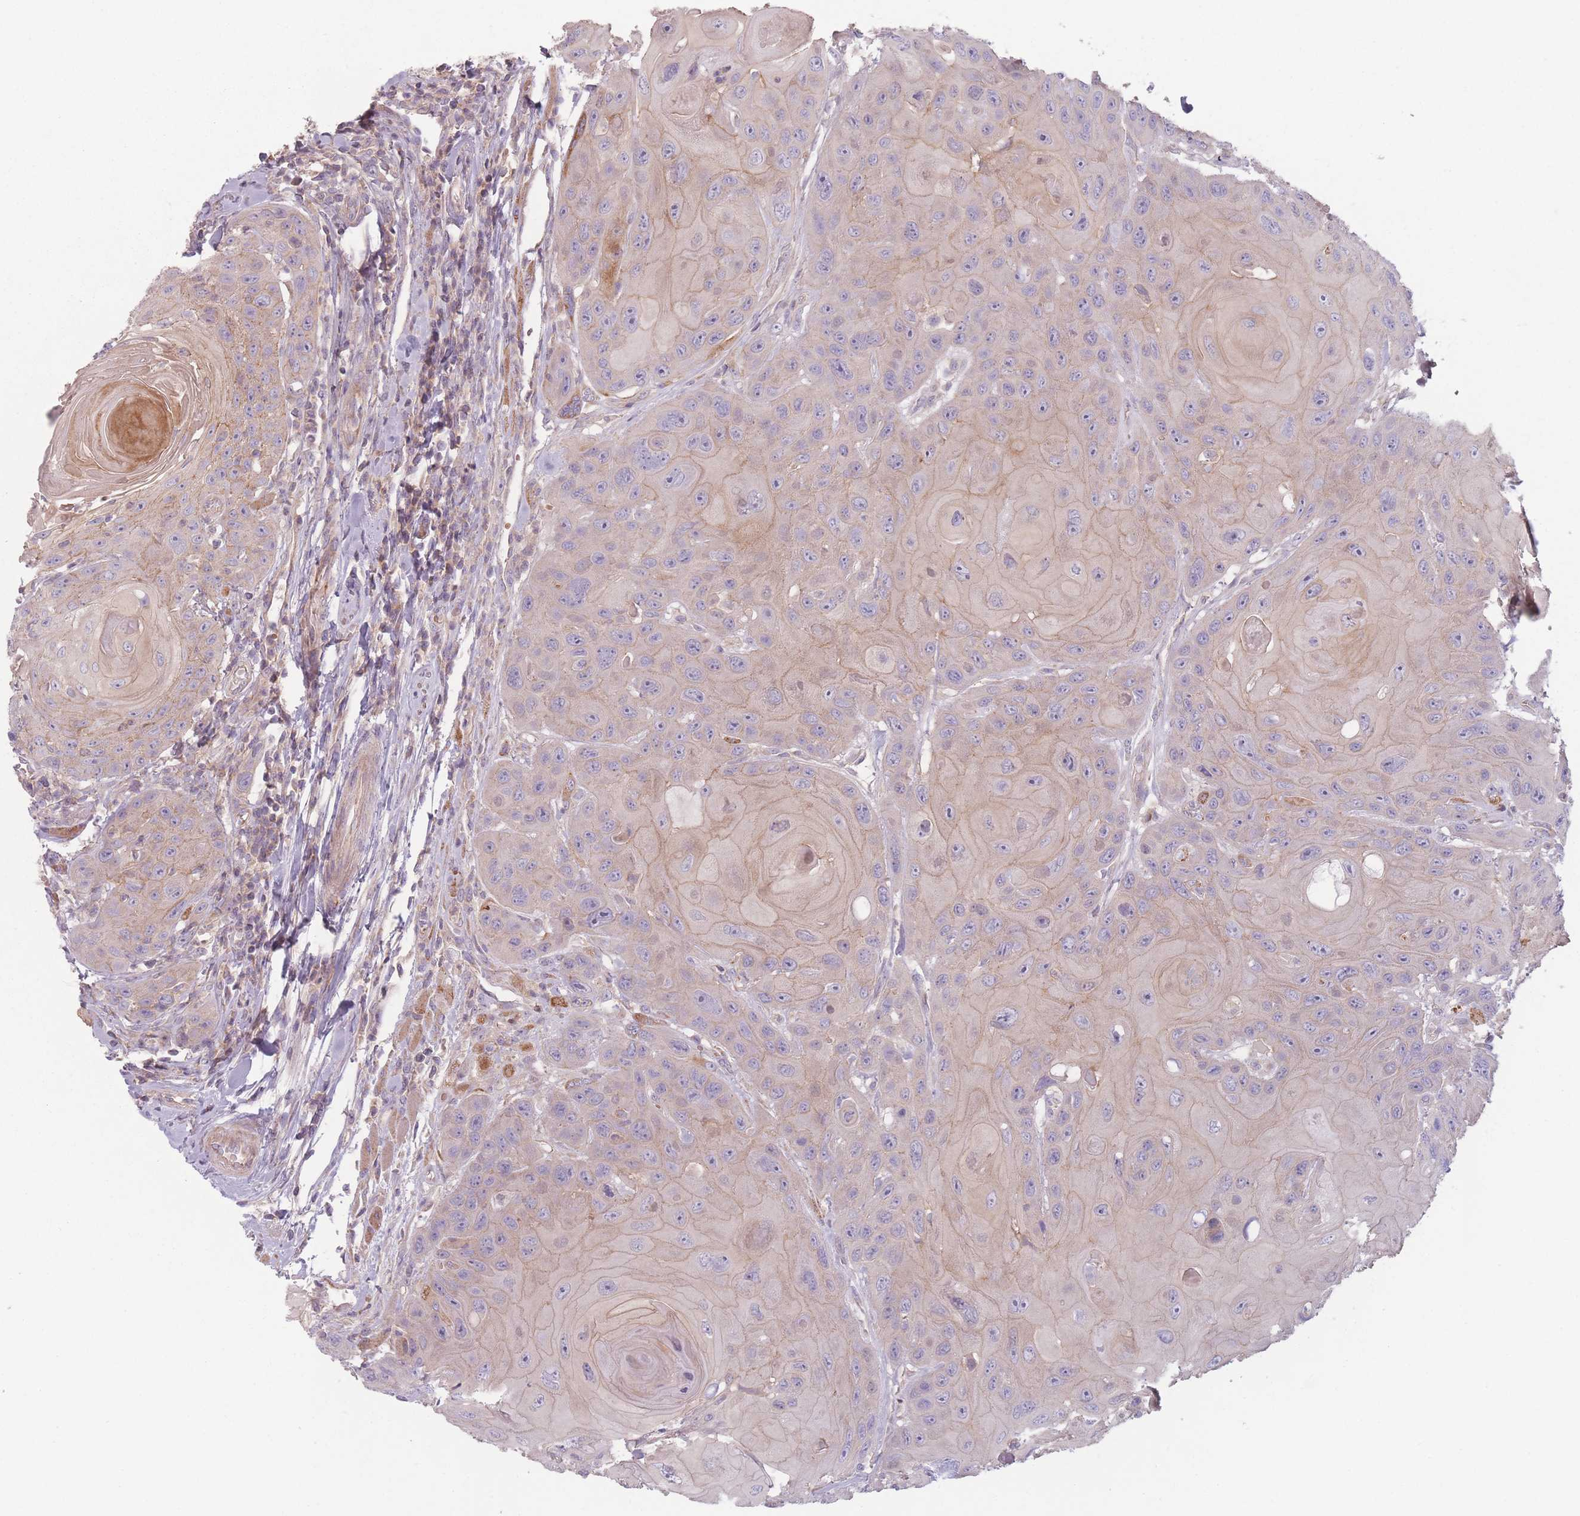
{"staining": {"intensity": "moderate", "quantity": "25%-75%", "location": "cytoplasmic/membranous"}, "tissue": "head and neck cancer", "cell_type": "Tumor cells", "image_type": "cancer", "snomed": [{"axis": "morphology", "description": "Squamous cell carcinoma, NOS"}, {"axis": "topography", "description": "Head-Neck"}], "caption": "Immunohistochemistry (IHC) histopathology image of neoplastic tissue: human squamous cell carcinoma (head and neck) stained using IHC displays medium levels of moderate protein expression localized specifically in the cytoplasmic/membranous of tumor cells, appearing as a cytoplasmic/membranous brown color.", "gene": "NT5DC2", "patient": {"sex": "female", "age": 59}}